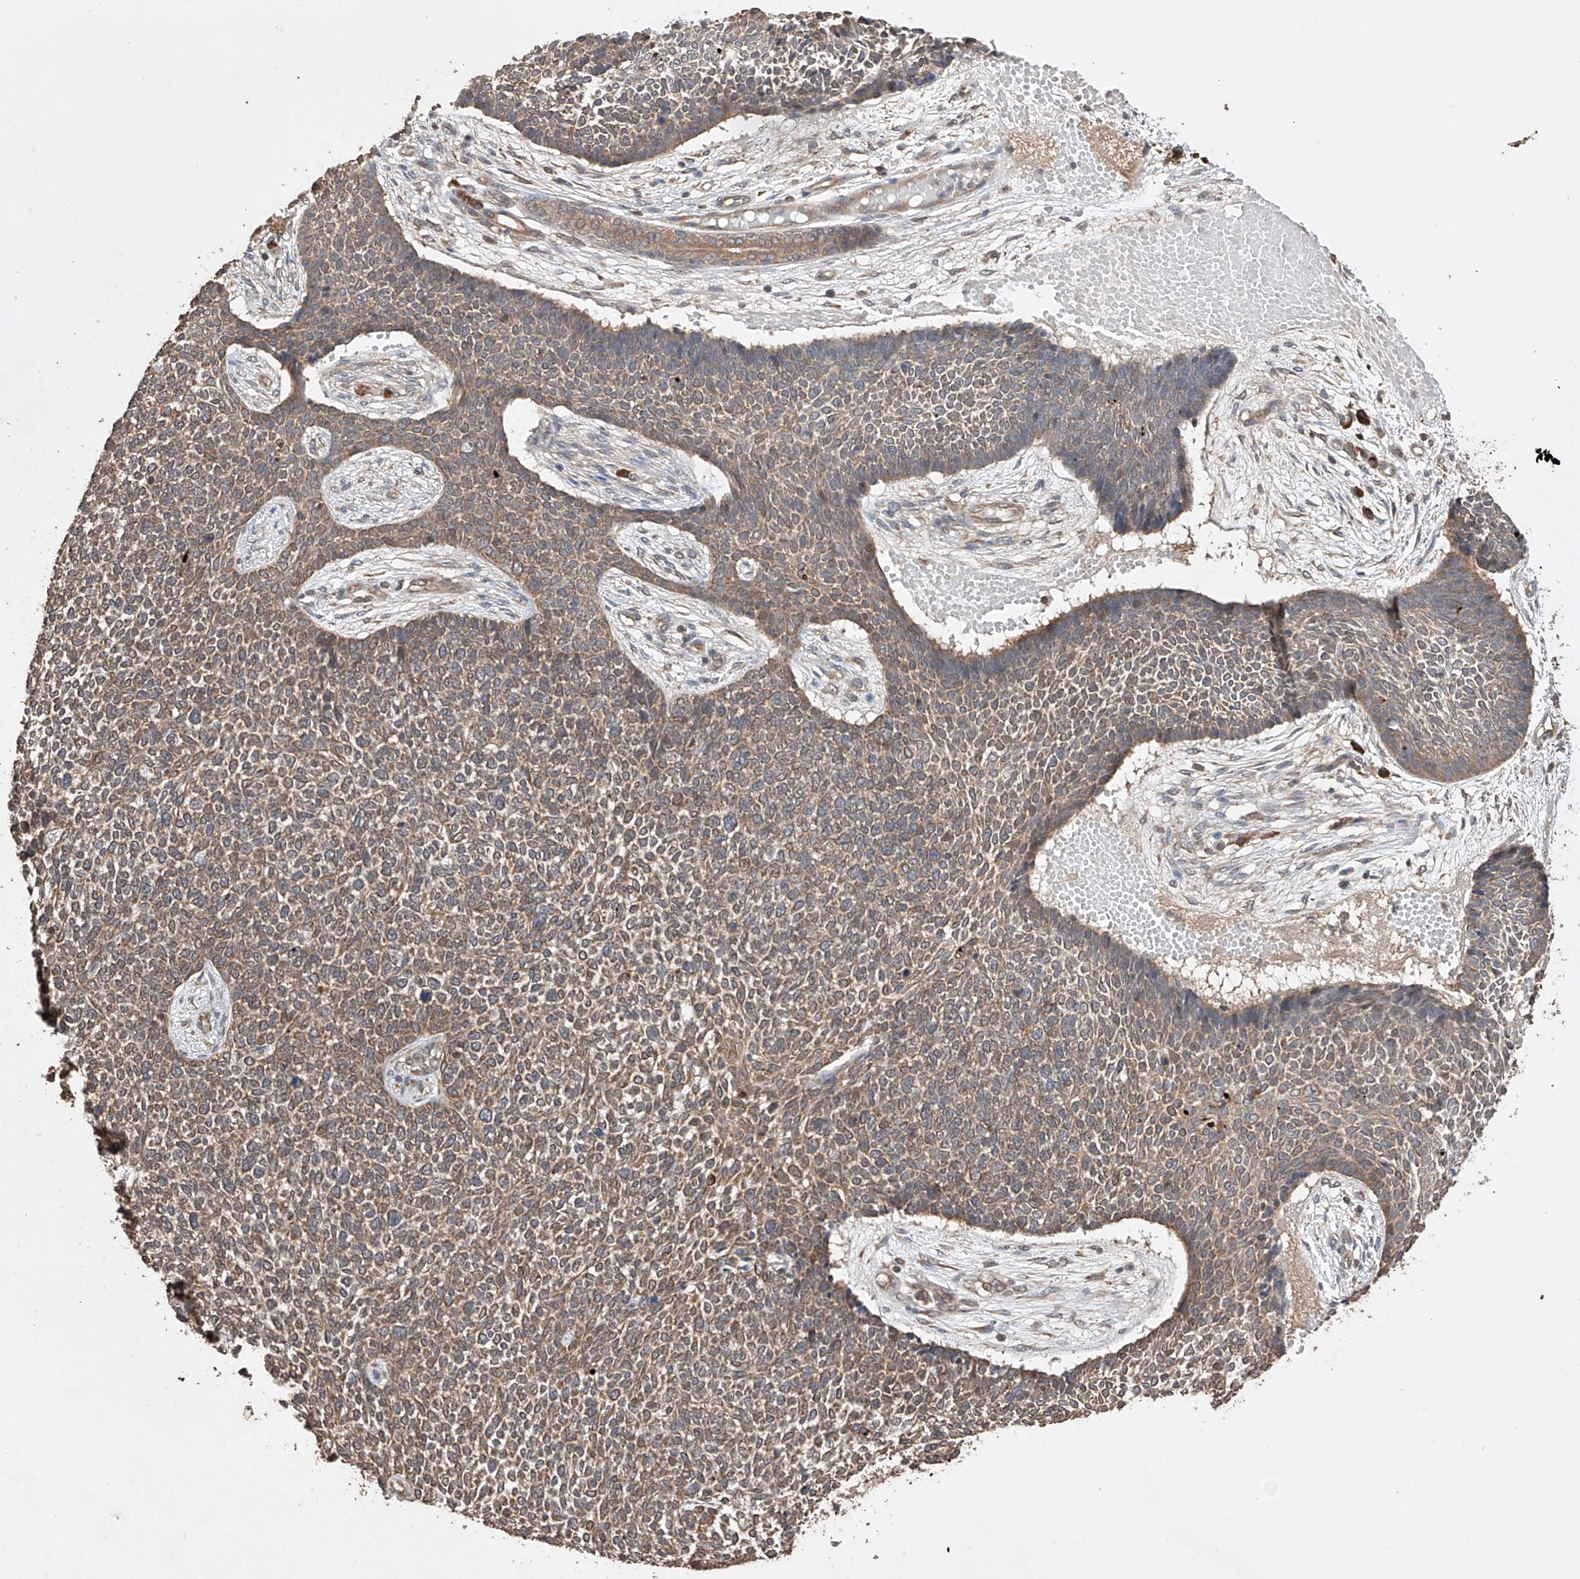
{"staining": {"intensity": "moderate", "quantity": ">75%", "location": "cytoplasmic/membranous"}, "tissue": "skin cancer", "cell_type": "Tumor cells", "image_type": "cancer", "snomed": [{"axis": "morphology", "description": "Basal cell carcinoma"}, {"axis": "topography", "description": "Skin"}], "caption": "The histopathology image demonstrates staining of skin cancer (basal cell carcinoma), revealing moderate cytoplasmic/membranous protein expression (brown color) within tumor cells.", "gene": "LURAP1", "patient": {"sex": "female", "age": 84}}